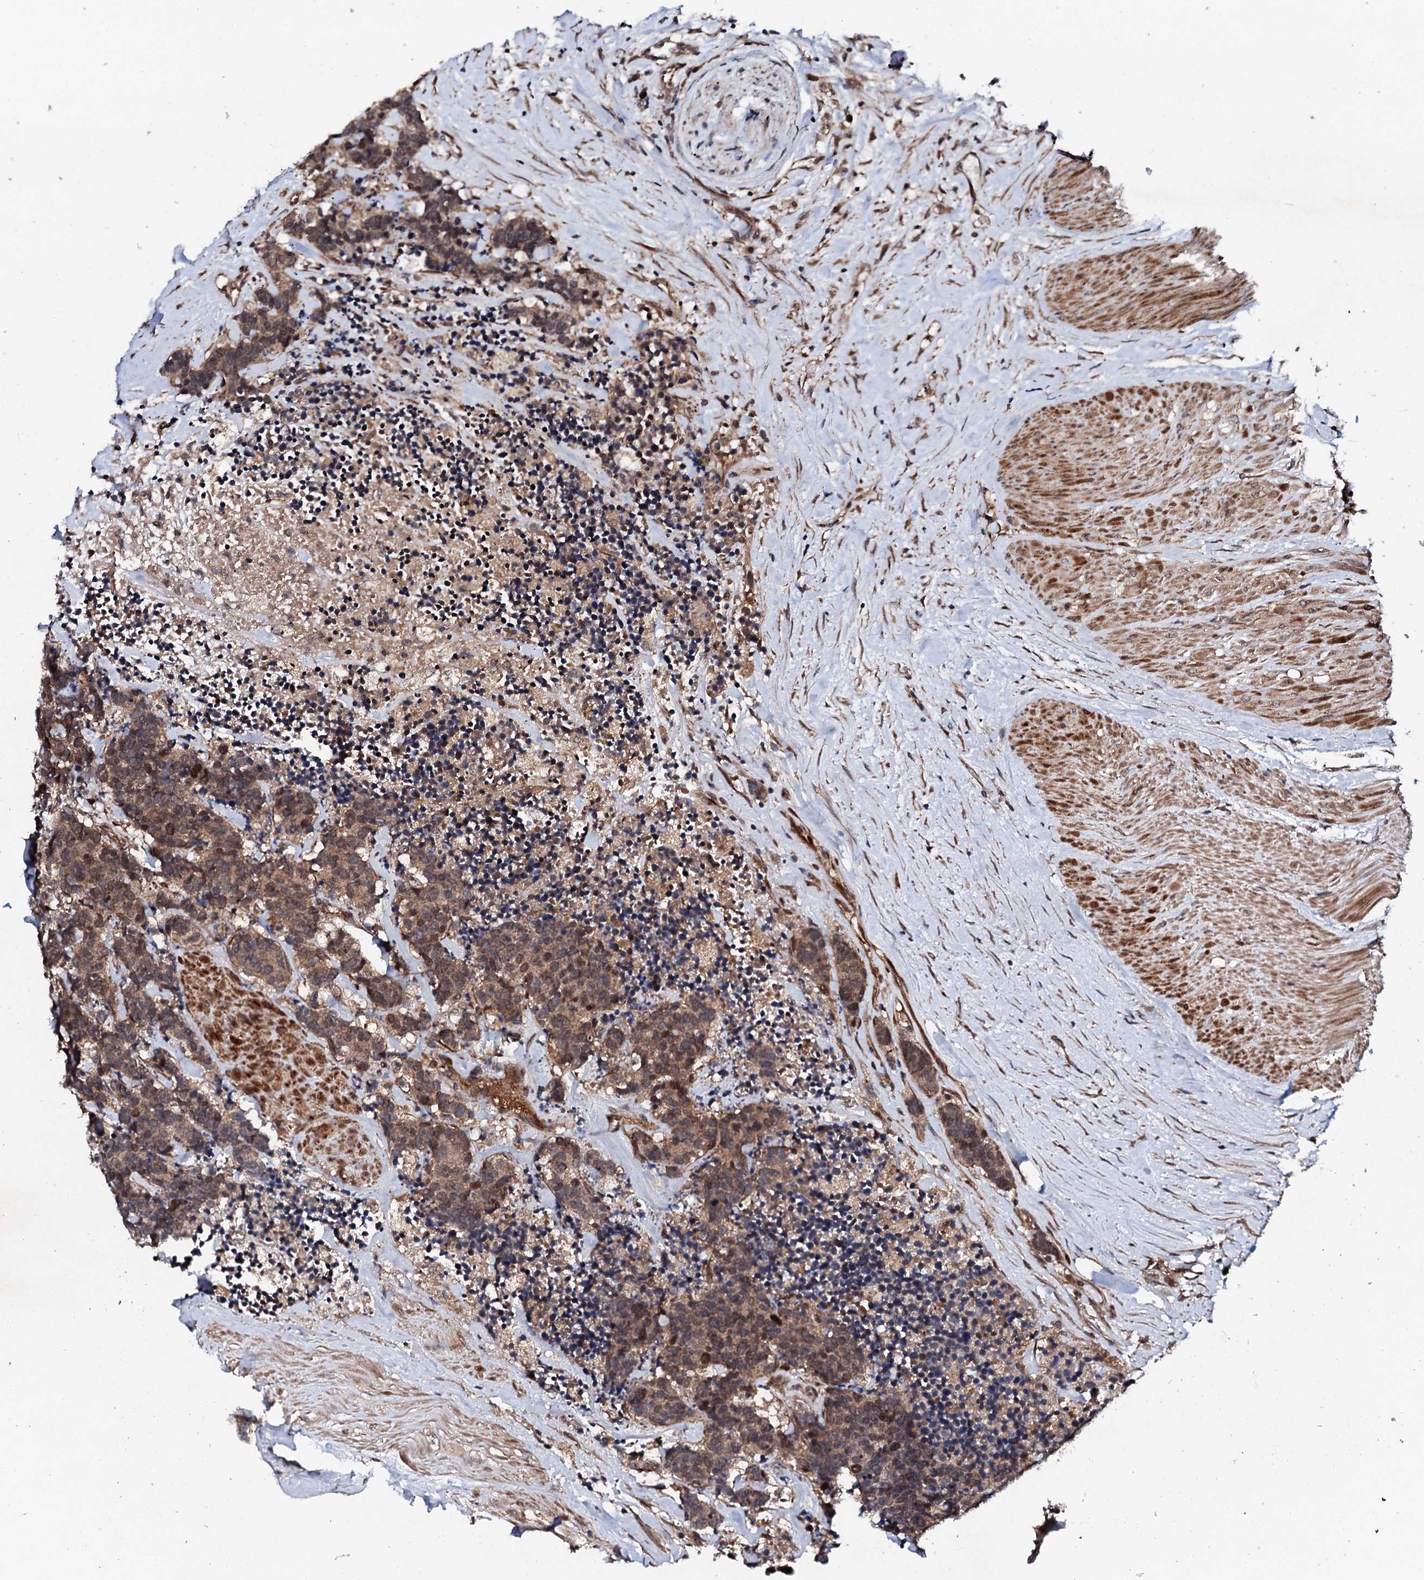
{"staining": {"intensity": "moderate", "quantity": ">75%", "location": "cytoplasmic/membranous,nuclear"}, "tissue": "carcinoid", "cell_type": "Tumor cells", "image_type": "cancer", "snomed": [{"axis": "morphology", "description": "Carcinoma, NOS"}, {"axis": "morphology", "description": "Carcinoid, malignant, NOS"}, {"axis": "topography", "description": "Urinary bladder"}], "caption": "DAB (3,3'-diaminobenzidine) immunohistochemical staining of human carcinoma displays moderate cytoplasmic/membranous and nuclear protein expression in about >75% of tumor cells. (brown staining indicates protein expression, while blue staining denotes nuclei).", "gene": "FAM111A", "patient": {"sex": "male", "age": 57}}